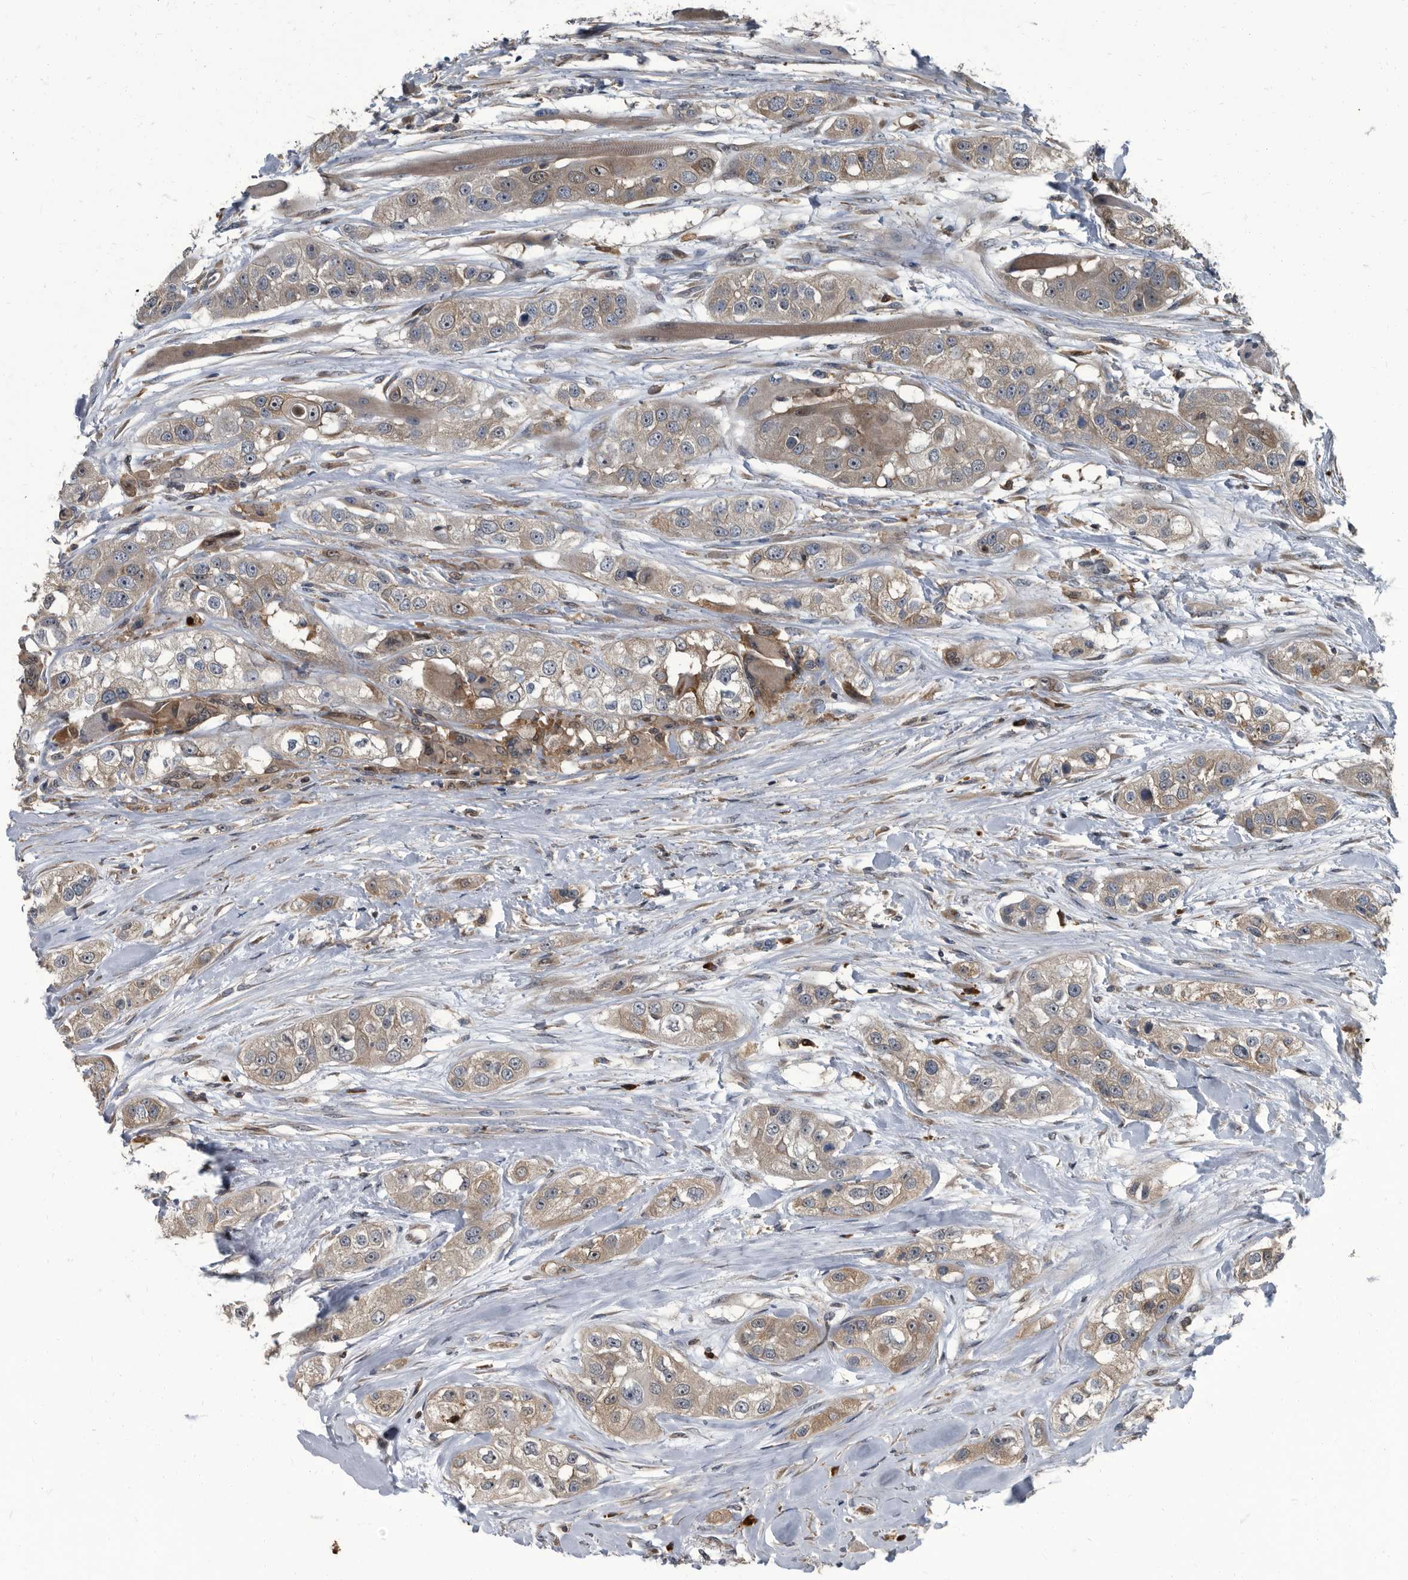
{"staining": {"intensity": "weak", "quantity": ">75%", "location": "cytoplasmic/membranous"}, "tissue": "head and neck cancer", "cell_type": "Tumor cells", "image_type": "cancer", "snomed": [{"axis": "morphology", "description": "Normal tissue, NOS"}, {"axis": "morphology", "description": "Squamous cell carcinoma, NOS"}, {"axis": "topography", "description": "Skeletal muscle"}, {"axis": "topography", "description": "Head-Neck"}], "caption": "Immunohistochemical staining of human squamous cell carcinoma (head and neck) displays weak cytoplasmic/membranous protein positivity in approximately >75% of tumor cells.", "gene": "CDV3", "patient": {"sex": "male", "age": 51}}